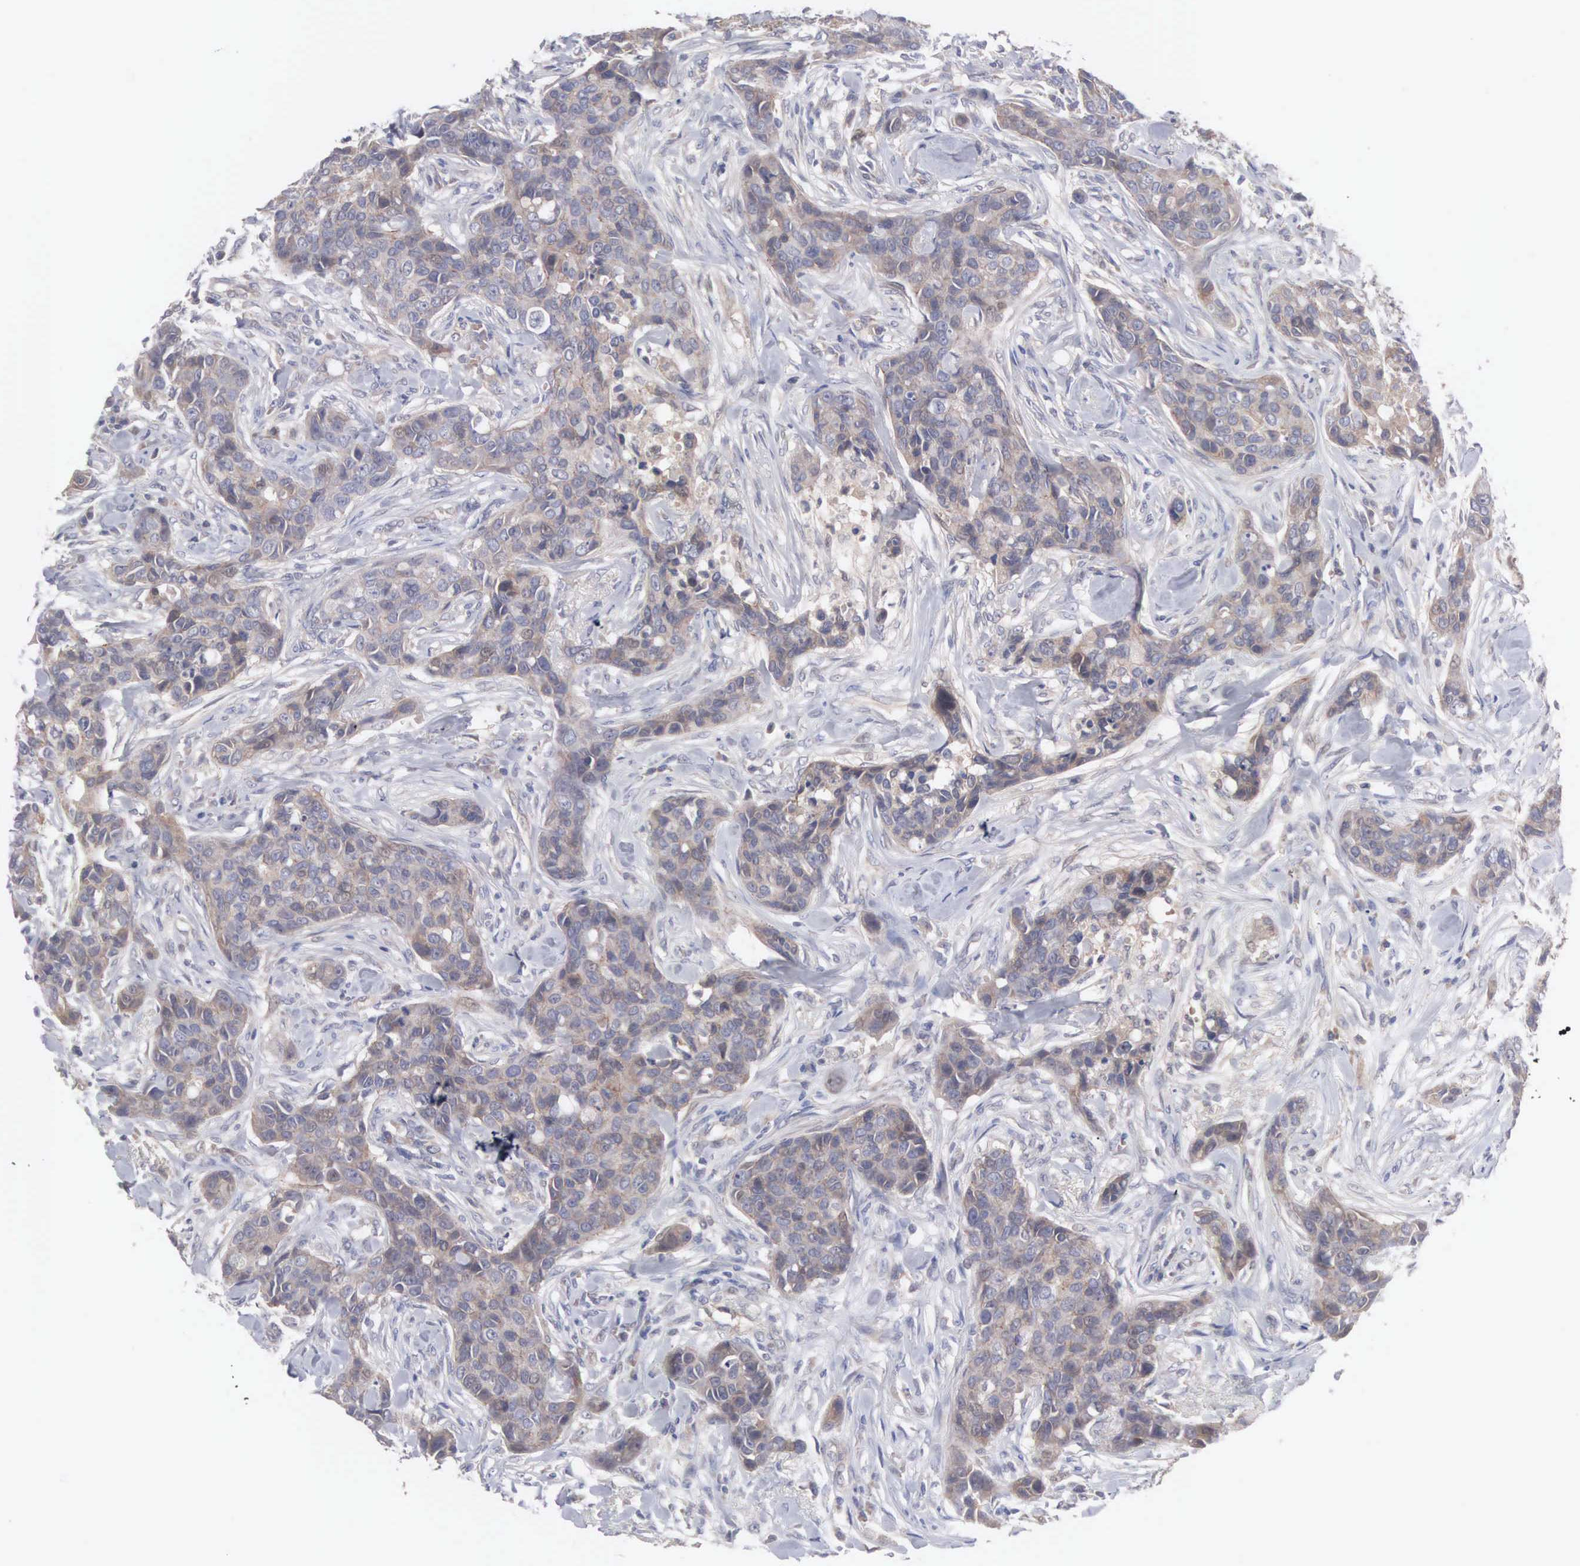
{"staining": {"intensity": "moderate", "quantity": "25%-75%", "location": "cytoplasmic/membranous"}, "tissue": "breast cancer", "cell_type": "Tumor cells", "image_type": "cancer", "snomed": [{"axis": "morphology", "description": "Duct carcinoma"}, {"axis": "topography", "description": "Breast"}], "caption": "Moderate cytoplasmic/membranous staining for a protein is appreciated in approximately 25%-75% of tumor cells of breast cancer using immunohistochemistry (IHC).", "gene": "INF2", "patient": {"sex": "female", "age": 91}}